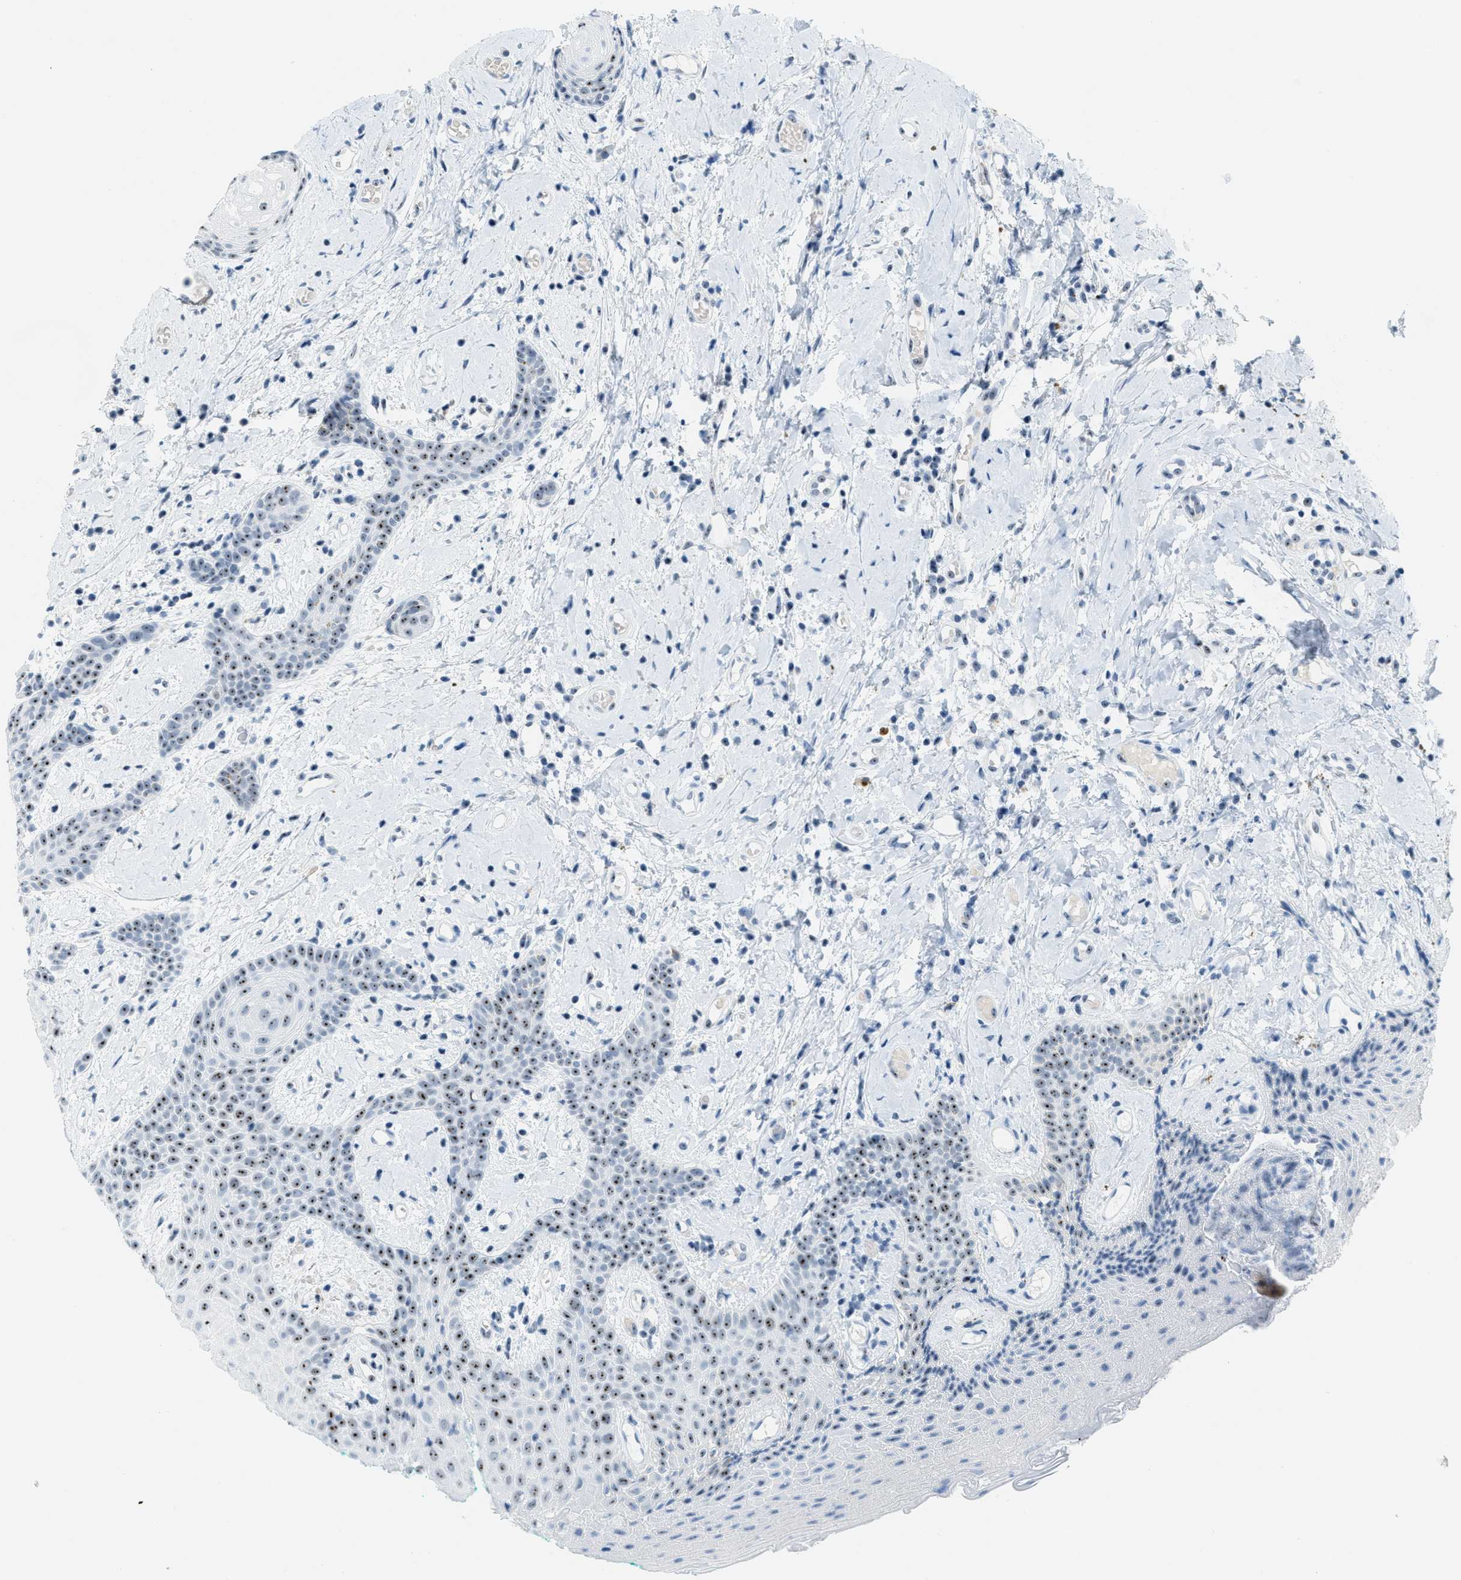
{"staining": {"intensity": "strong", "quantity": "25%-75%", "location": "nuclear"}, "tissue": "oral mucosa", "cell_type": "Squamous epithelial cells", "image_type": "normal", "snomed": [{"axis": "morphology", "description": "Normal tissue, NOS"}, {"axis": "morphology", "description": "Squamous cell carcinoma, NOS"}, {"axis": "topography", "description": "Oral tissue"}, {"axis": "topography", "description": "Salivary gland"}, {"axis": "topography", "description": "Head-Neck"}], "caption": "Protein staining by immunohistochemistry (IHC) reveals strong nuclear staining in about 25%-75% of squamous epithelial cells in benign oral mucosa. (DAB (3,3'-diaminobenzidine) IHC, brown staining for protein, blue staining for nuclei).", "gene": "DDX47", "patient": {"sex": "female", "age": 62}}